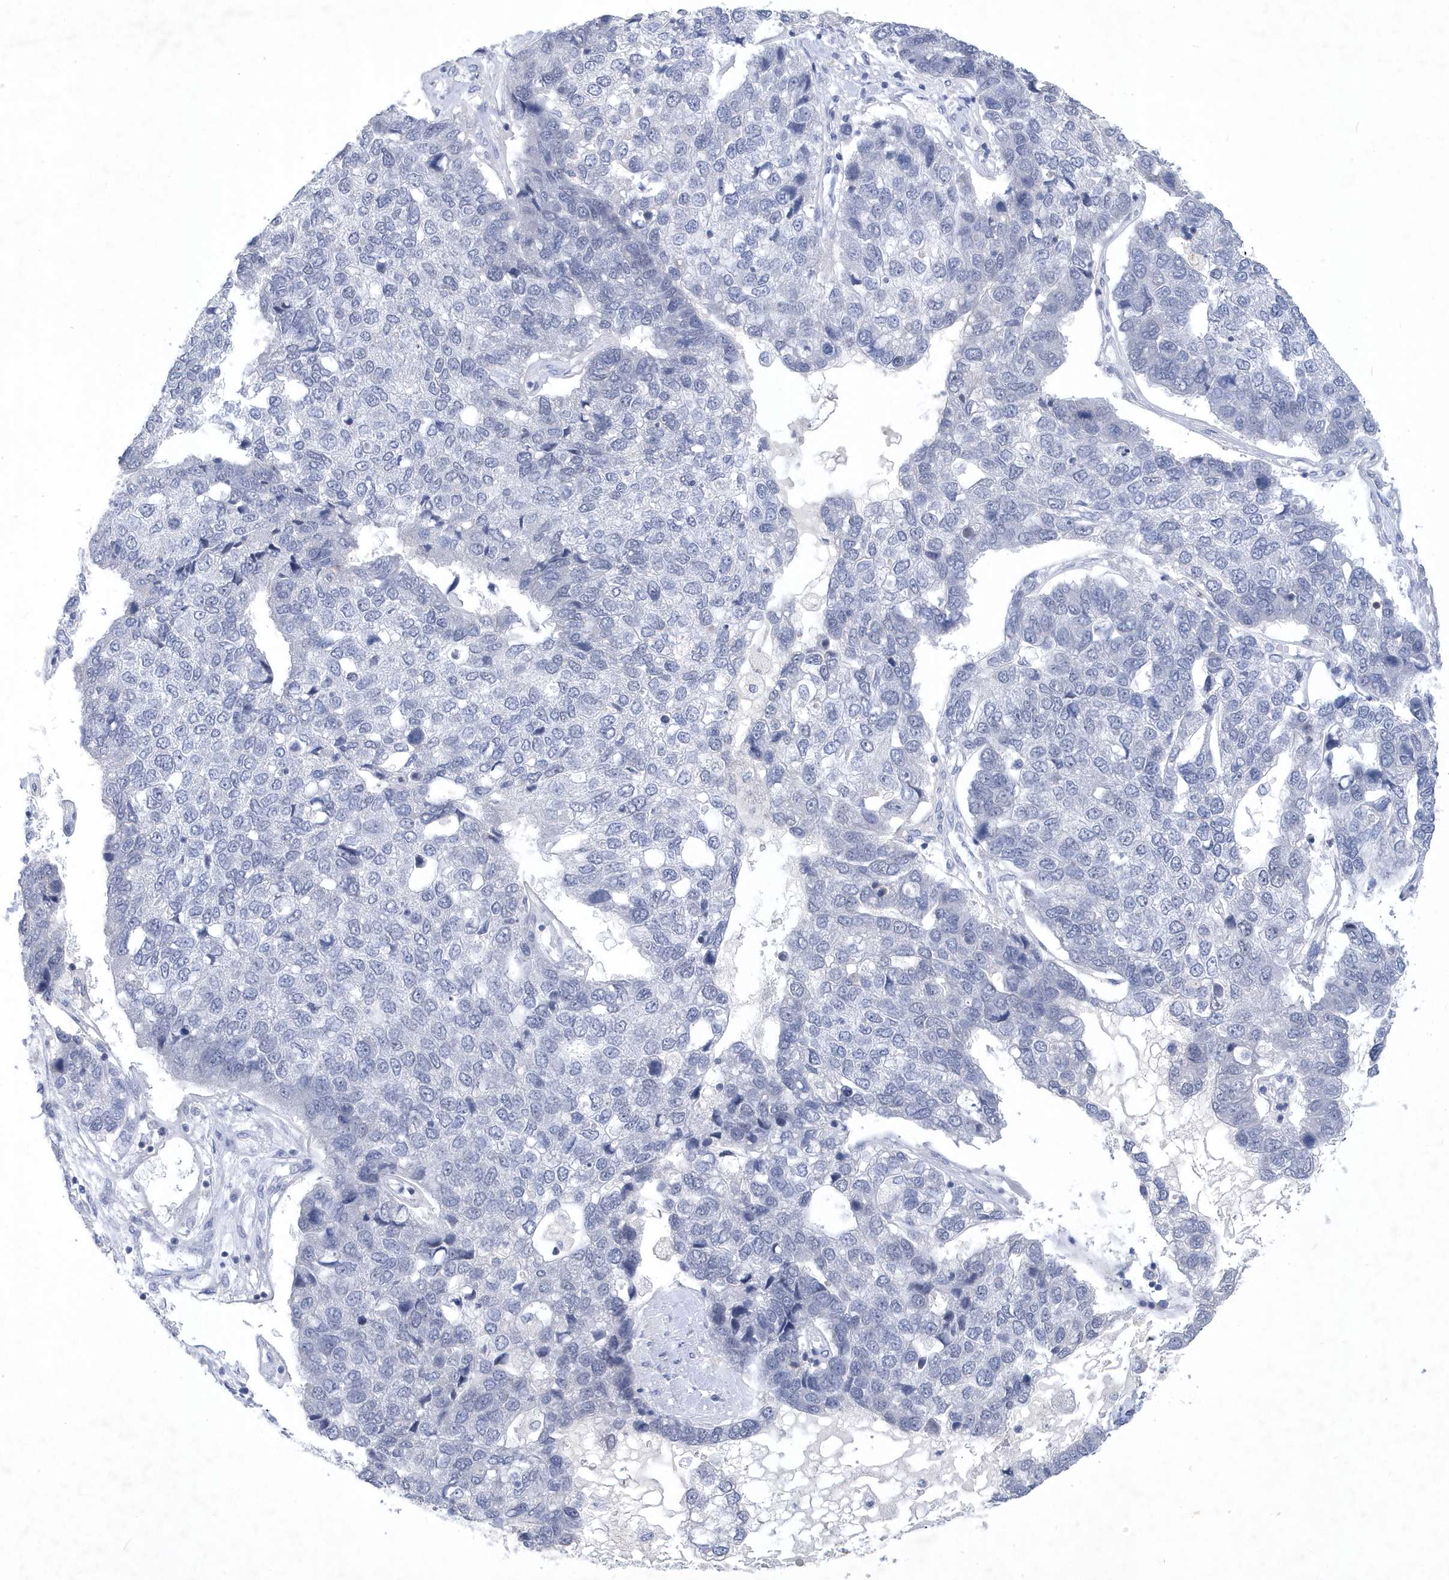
{"staining": {"intensity": "negative", "quantity": "none", "location": "none"}, "tissue": "pancreatic cancer", "cell_type": "Tumor cells", "image_type": "cancer", "snomed": [{"axis": "morphology", "description": "Adenocarcinoma, NOS"}, {"axis": "topography", "description": "Pancreas"}], "caption": "Micrograph shows no protein positivity in tumor cells of pancreatic cancer tissue.", "gene": "SRGAP3", "patient": {"sex": "female", "age": 61}}